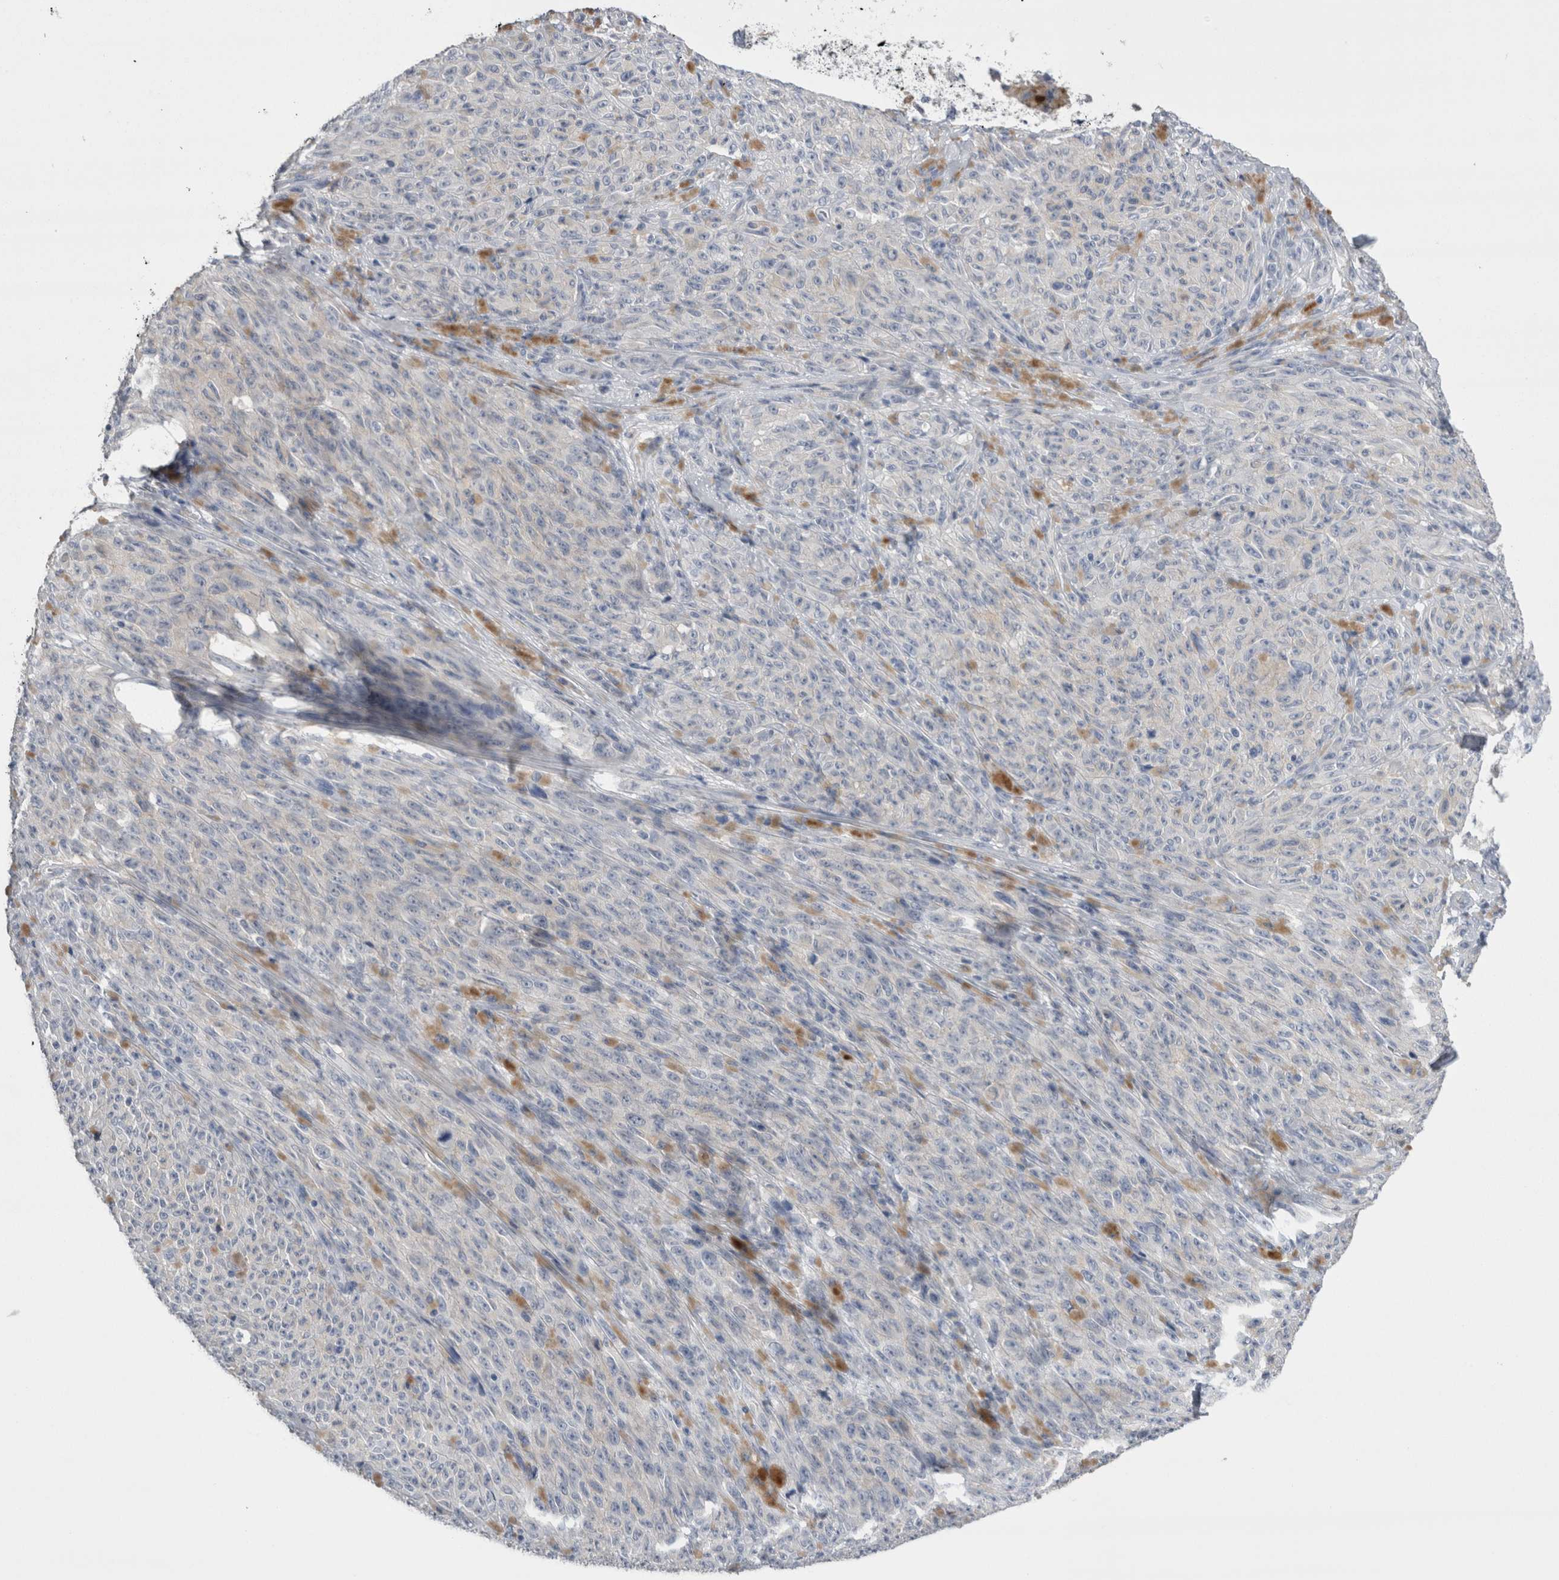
{"staining": {"intensity": "negative", "quantity": "none", "location": "none"}, "tissue": "melanoma", "cell_type": "Tumor cells", "image_type": "cancer", "snomed": [{"axis": "morphology", "description": "Malignant melanoma, NOS"}, {"axis": "topography", "description": "Skin"}], "caption": "DAB (3,3'-diaminobenzidine) immunohistochemical staining of malignant melanoma shows no significant expression in tumor cells.", "gene": "REG1A", "patient": {"sex": "female", "age": 82}}